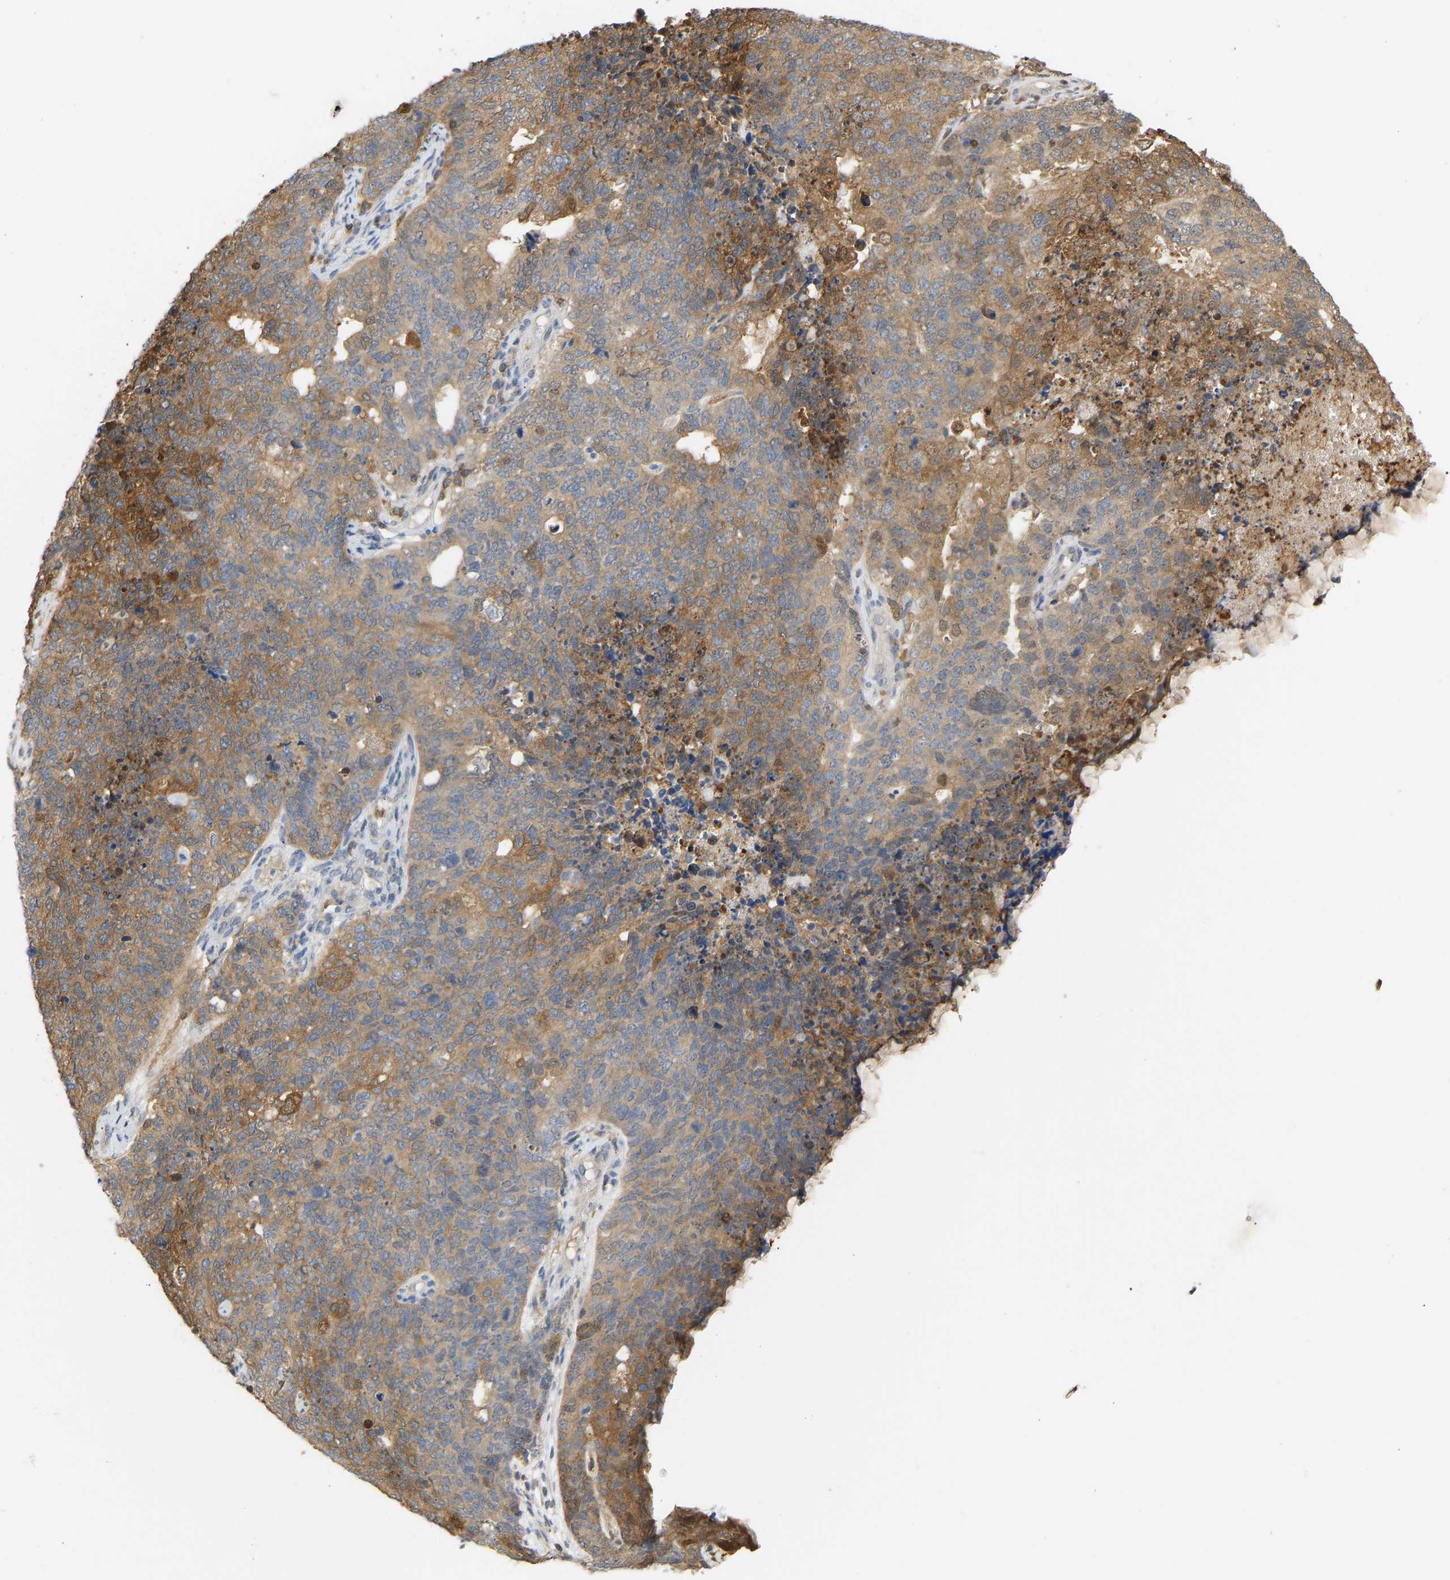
{"staining": {"intensity": "moderate", "quantity": ">75%", "location": "cytoplasmic/membranous"}, "tissue": "cervical cancer", "cell_type": "Tumor cells", "image_type": "cancer", "snomed": [{"axis": "morphology", "description": "Squamous cell carcinoma, NOS"}, {"axis": "topography", "description": "Cervix"}], "caption": "Protein expression by IHC exhibits moderate cytoplasmic/membranous expression in approximately >75% of tumor cells in cervical cancer (squamous cell carcinoma).", "gene": "ENO1", "patient": {"sex": "female", "age": 63}}